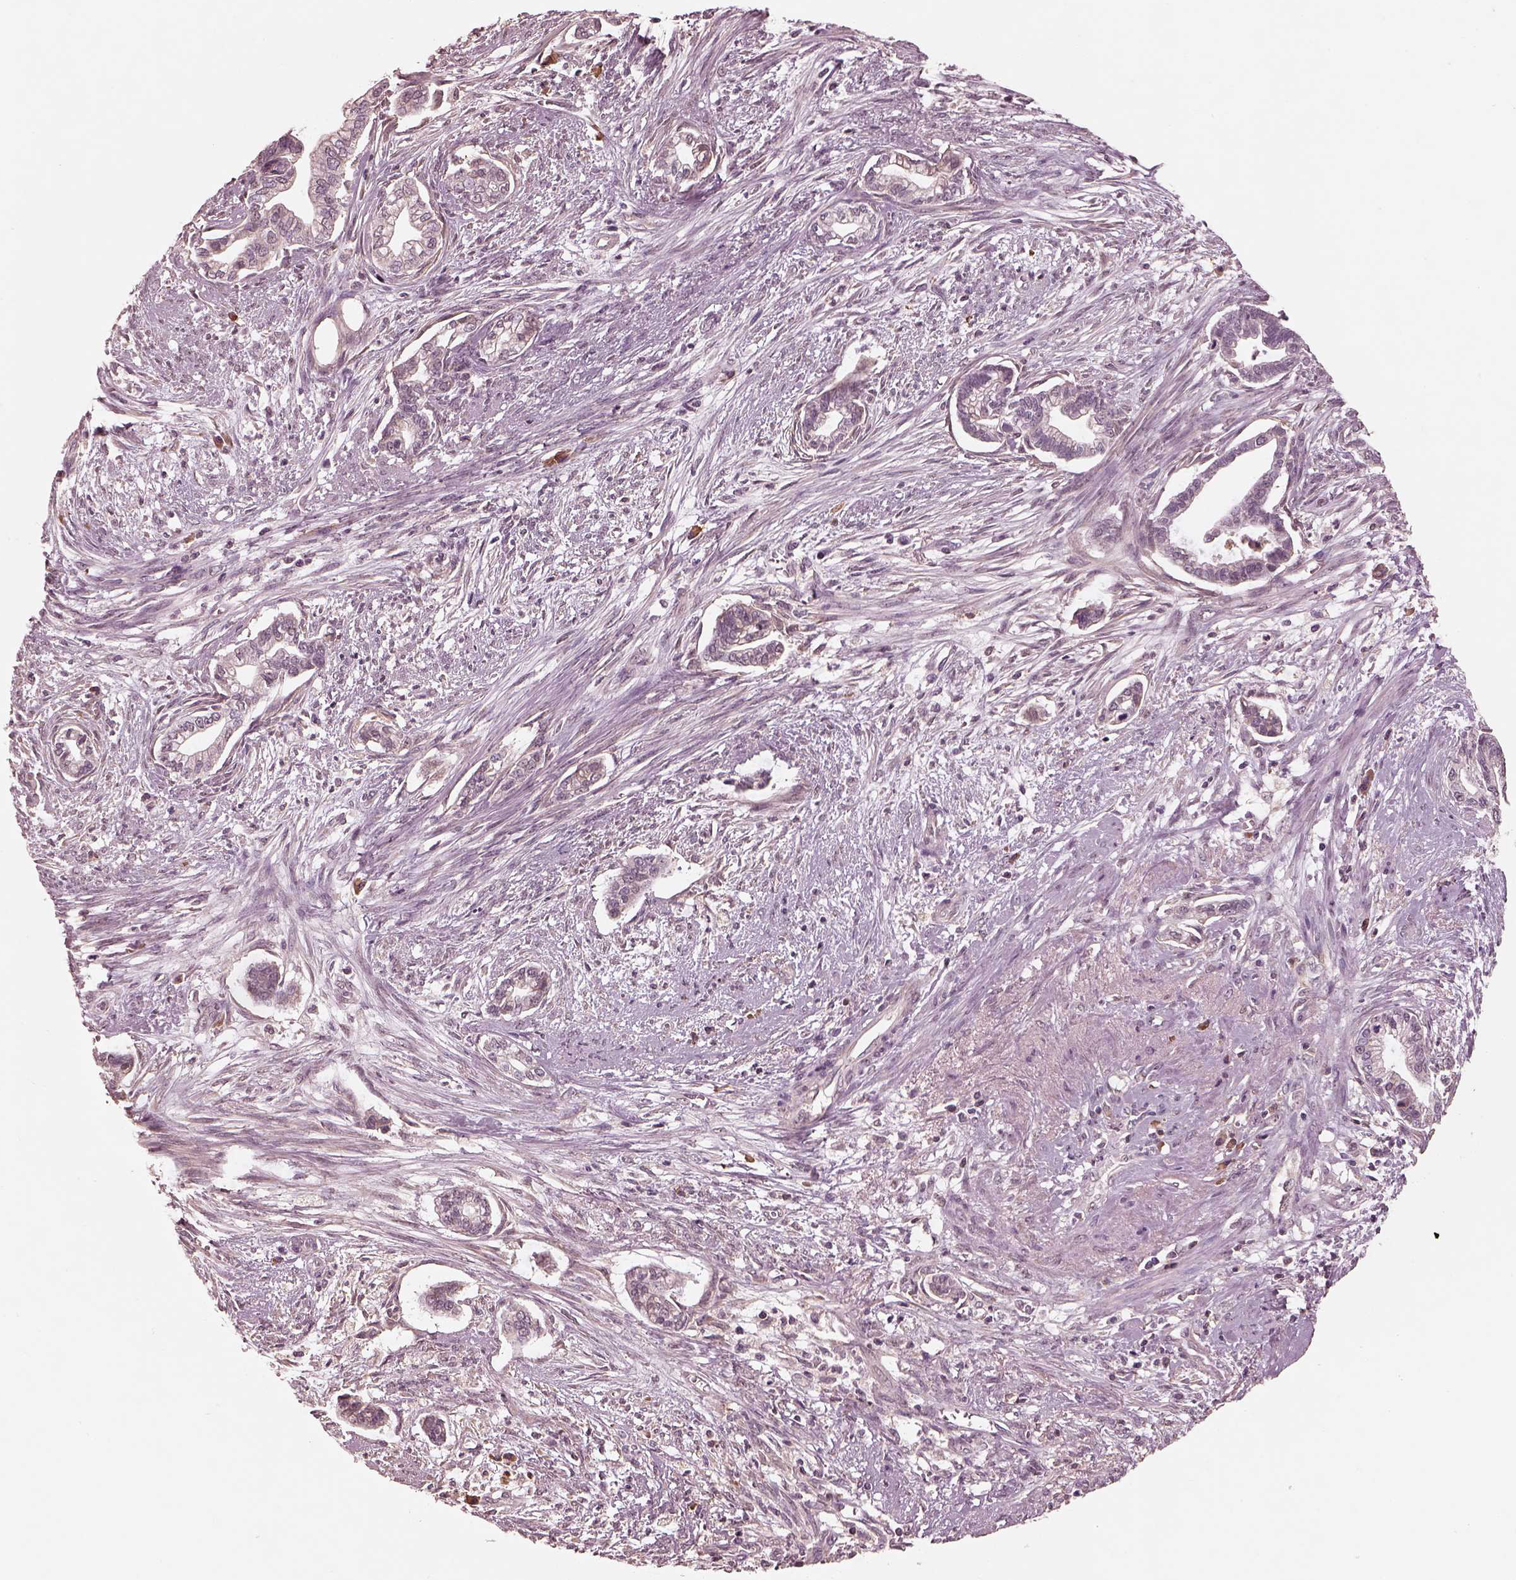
{"staining": {"intensity": "negative", "quantity": "none", "location": "none"}, "tissue": "cervical cancer", "cell_type": "Tumor cells", "image_type": "cancer", "snomed": [{"axis": "morphology", "description": "Adenocarcinoma, NOS"}, {"axis": "topography", "description": "Cervix"}], "caption": "The histopathology image exhibits no staining of tumor cells in cervical cancer.", "gene": "CALR3", "patient": {"sex": "female", "age": 62}}